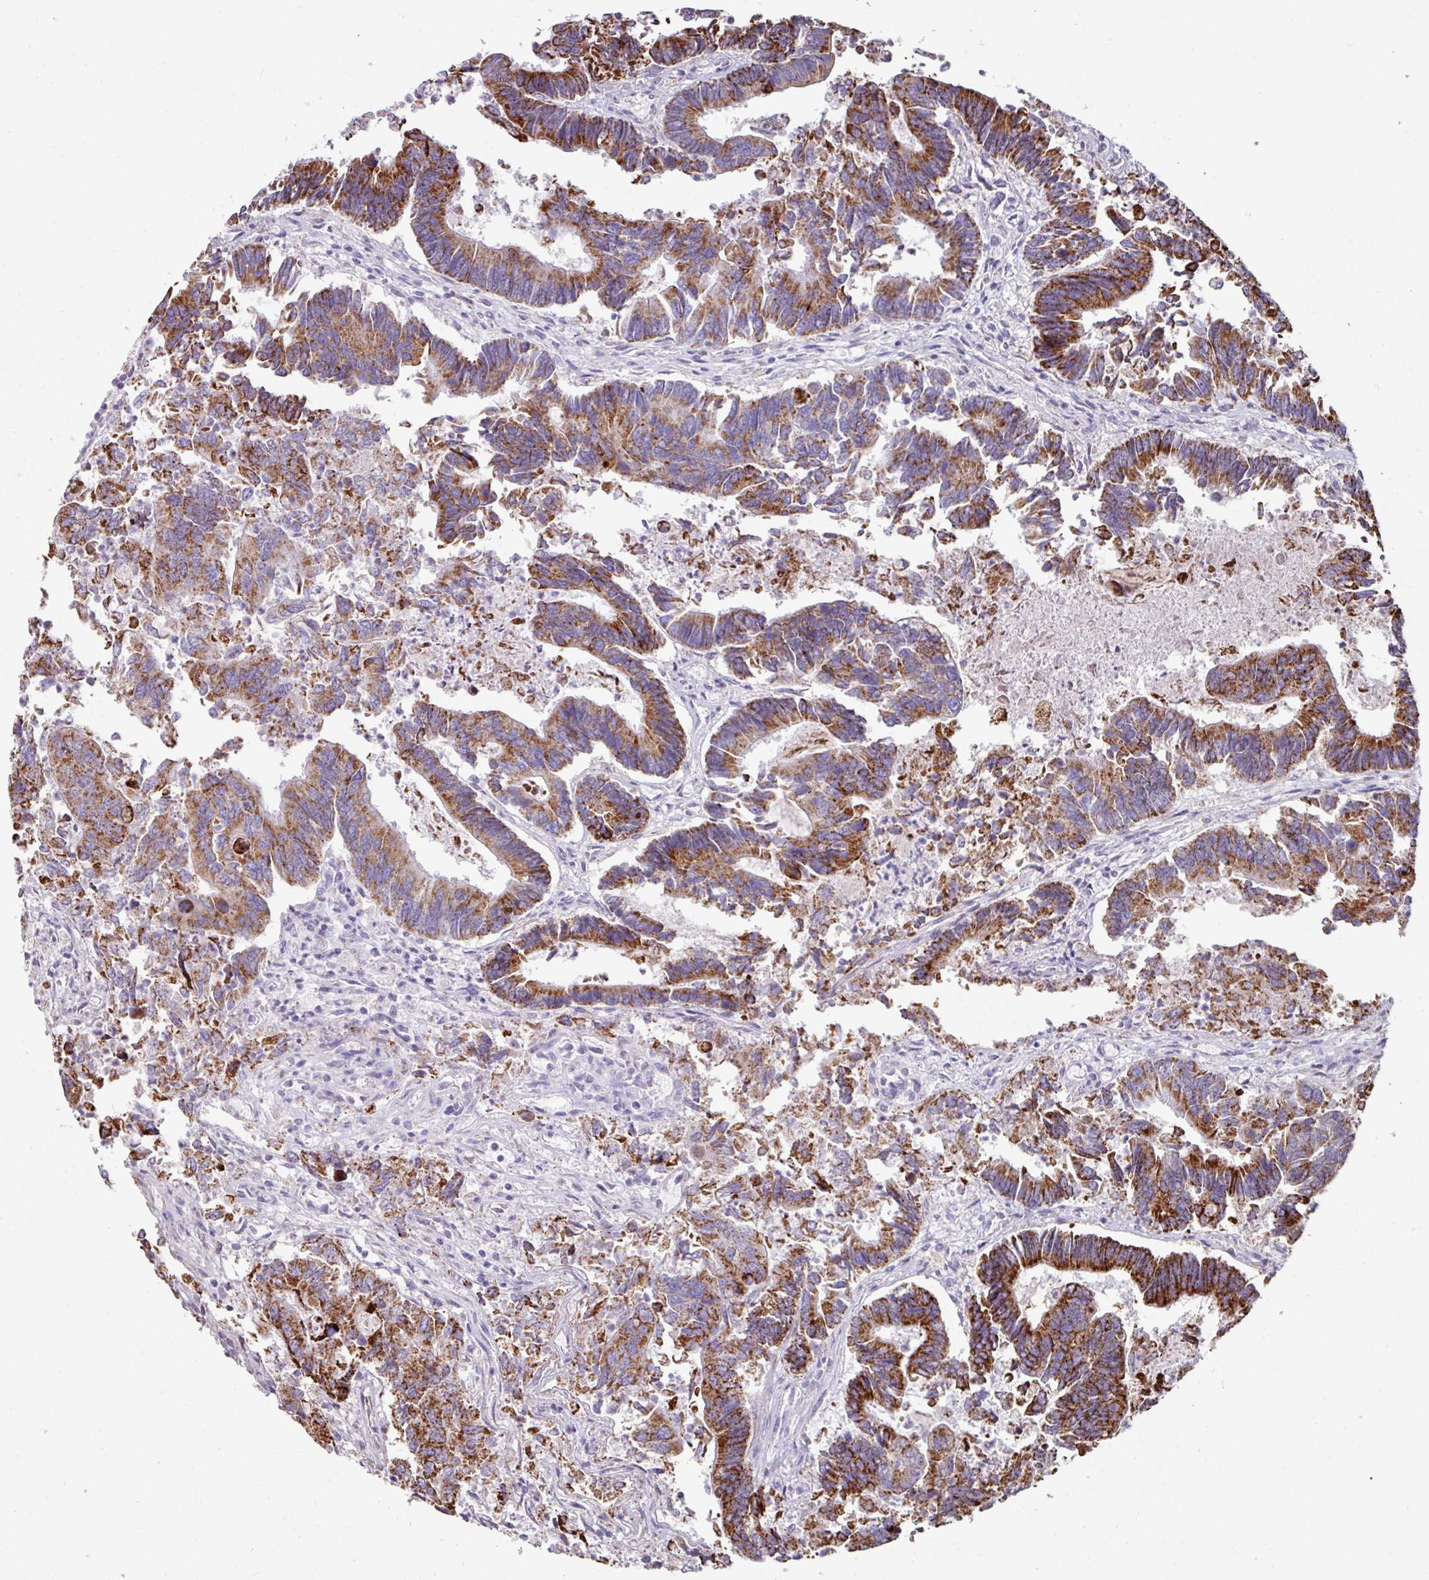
{"staining": {"intensity": "strong", "quantity": "25%-75%", "location": "cytoplasmic/membranous"}, "tissue": "colorectal cancer", "cell_type": "Tumor cells", "image_type": "cancer", "snomed": [{"axis": "morphology", "description": "Adenocarcinoma, NOS"}, {"axis": "topography", "description": "Colon"}], "caption": "Adenocarcinoma (colorectal) tissue demonstrates strong cytoplasmic/membranous positivity in about 25%-75% of tumor cells, visualized by immunohistochemistry.", "gene": "OR2D3", "patient": {"sex": "female", "age": 67}}